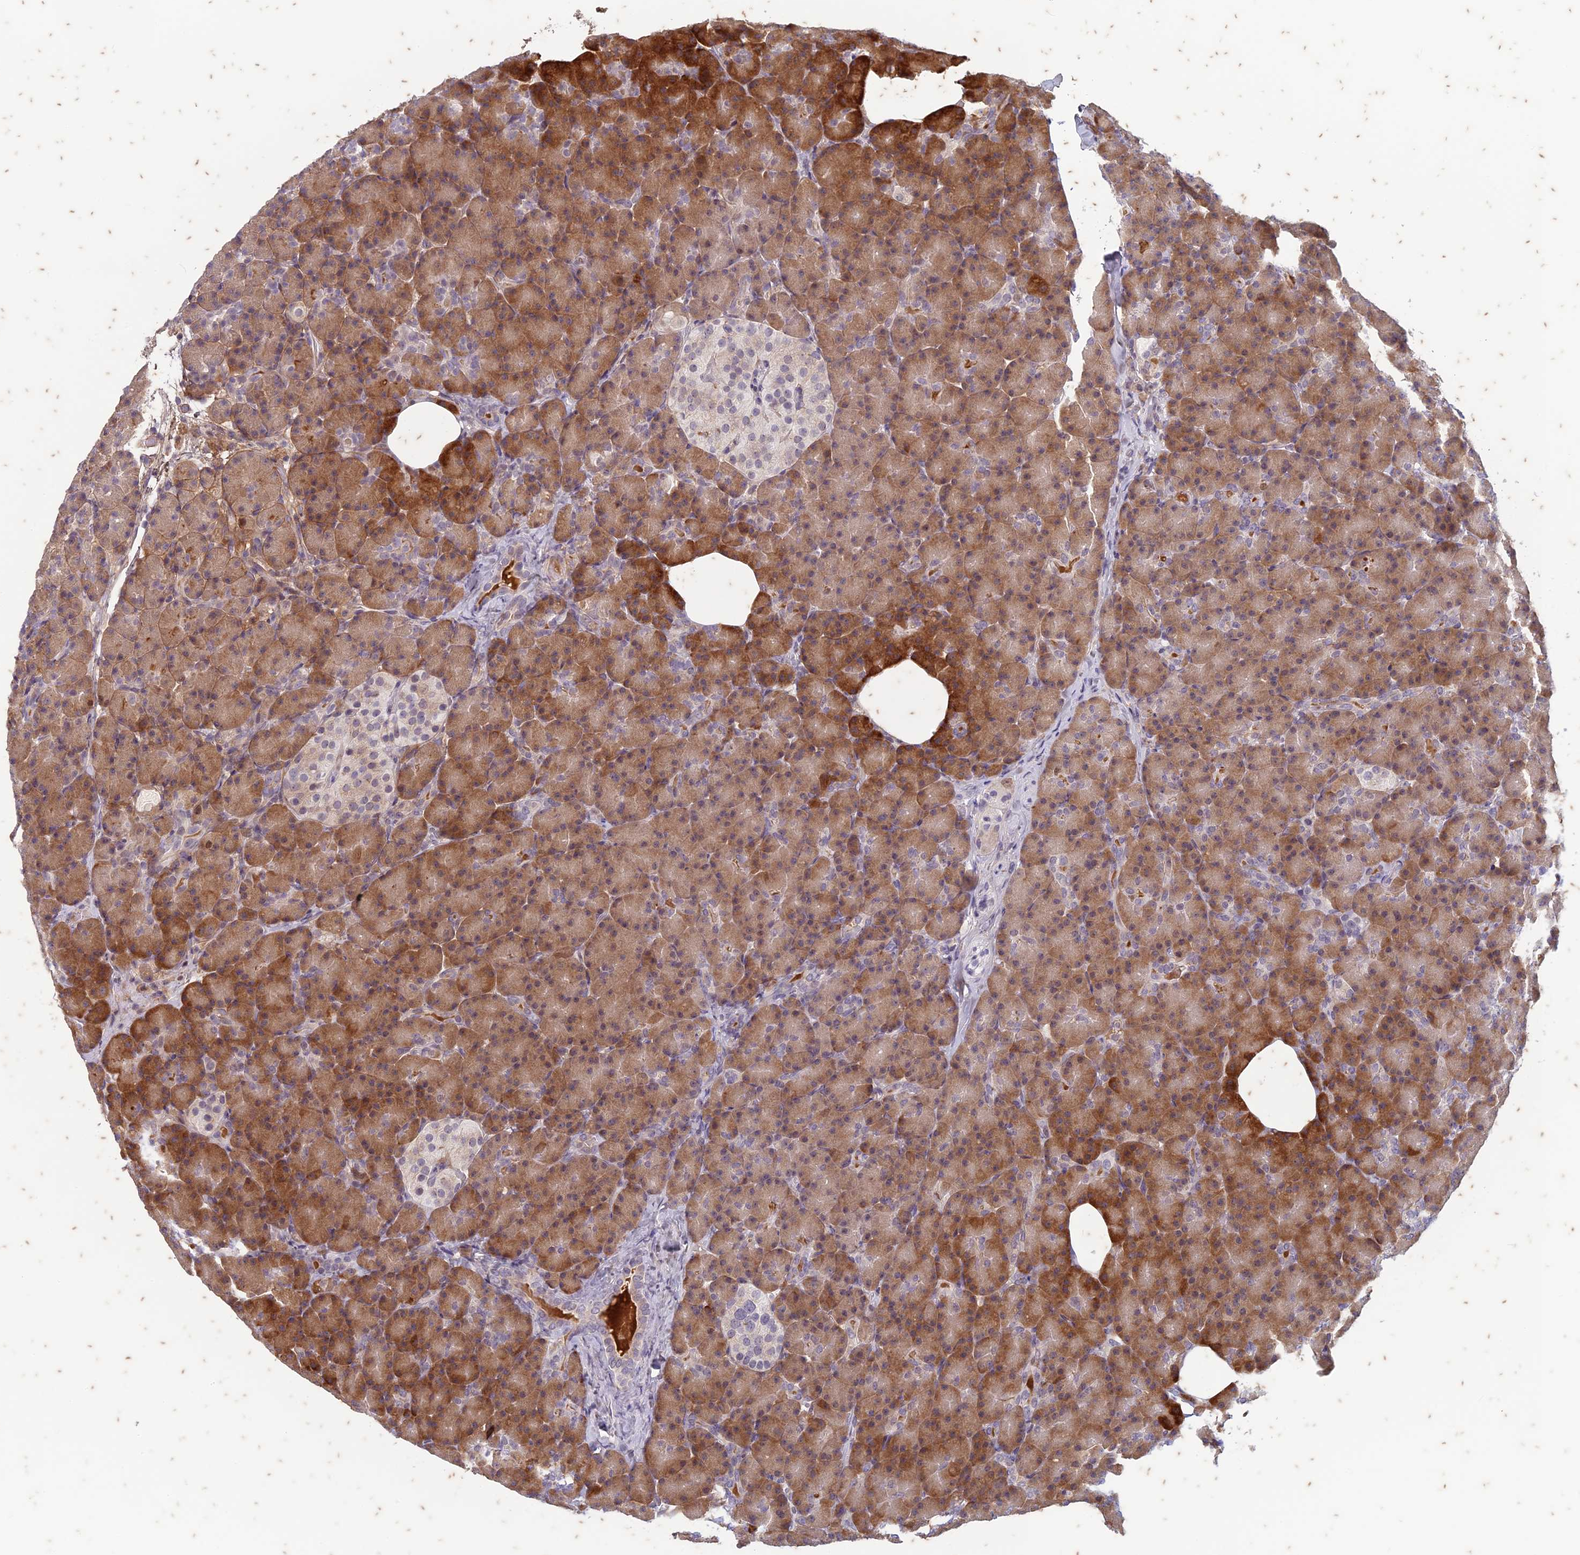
{"staining": {"intensity": "moderate", "quantity": ">75%", "location": "cytoplasmic/membranous"}, "tissue": "pancreas", "cell_type": "Exocrine glandular cells", "image_type": "normal", "snomed": [{"axis": "morphology", "description": "Normal tissue, NOS"}, {"axis": "topography", "description": "Pancreas"}], "caption": "Immunohistochemistry of unremarkable pancreas reveals medium levels of moderate cytoplasmic/membranous expression in approximately >75% of exocrine glandular cells.", "gene": "PABPN1L", "patient": {"sex": "female", "age": 43}}